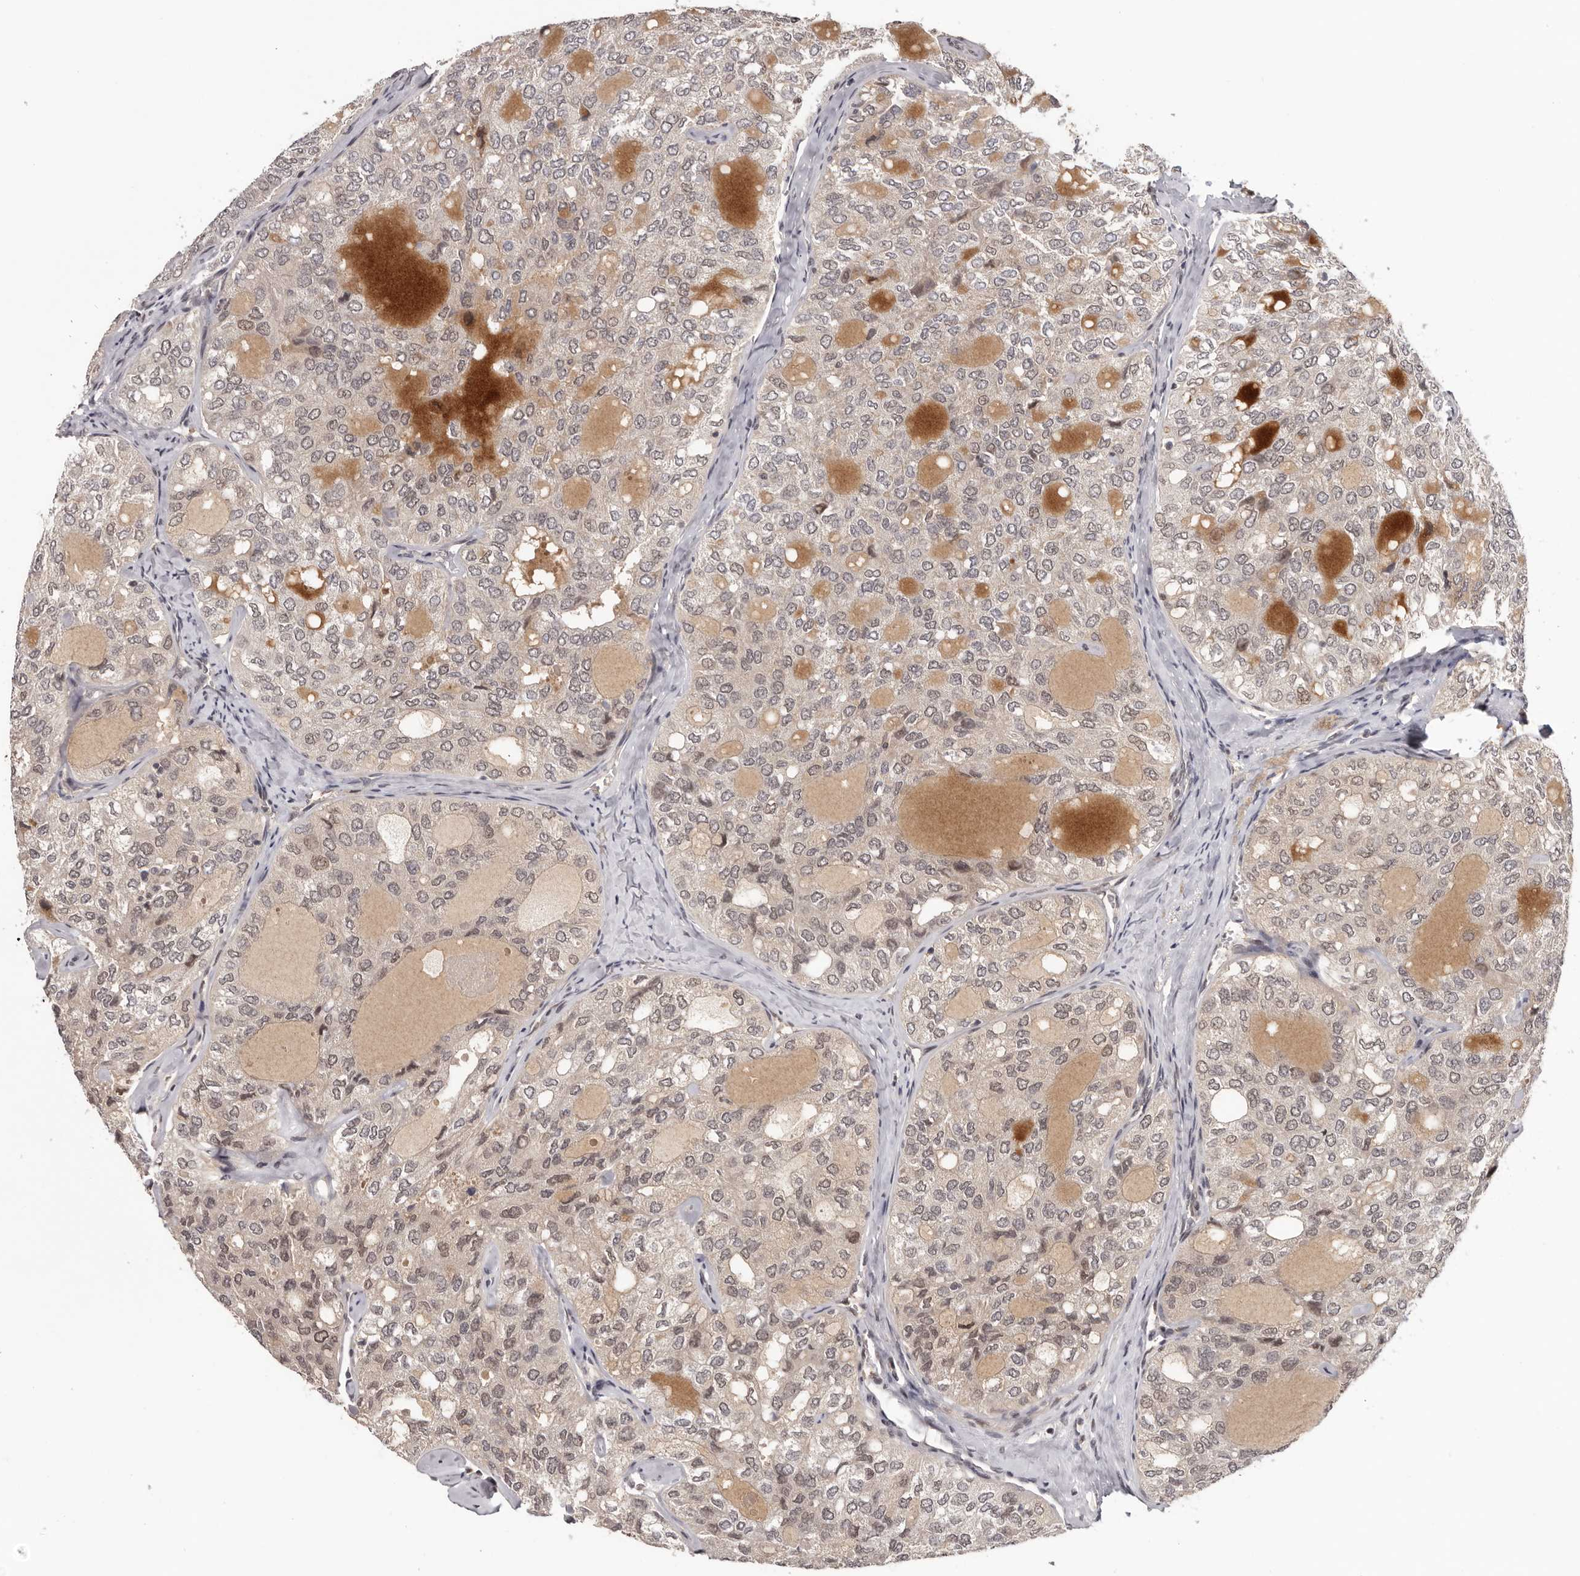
{"staining": {"intensity": "weak", "quantity": "25%-75%", "location": "cytoplasmic/membranous,nuclear"}, "tissue": "thyroid cancer", "cell_type": "Tumor cells", "image_type": "cancer", "snomed": [{"axis": "morphology", "description": "Follicular adenoma carcinoma, NOS"}, {"axis": "topography", "description": "Thyroid gland"}], "caption": "High-magnification brightfield microscopy of thyroid cancer (follicular adenoma carcinoma) stained with DAB (brown) and counterstained with hematoxylin (blue). tumor cells exhibit weak cytoplasmic/membranous and nuclear staining is present in about25%-75% of cells.", "gene": "TBX5", "patient": {"sex": "male", "age": 75}}